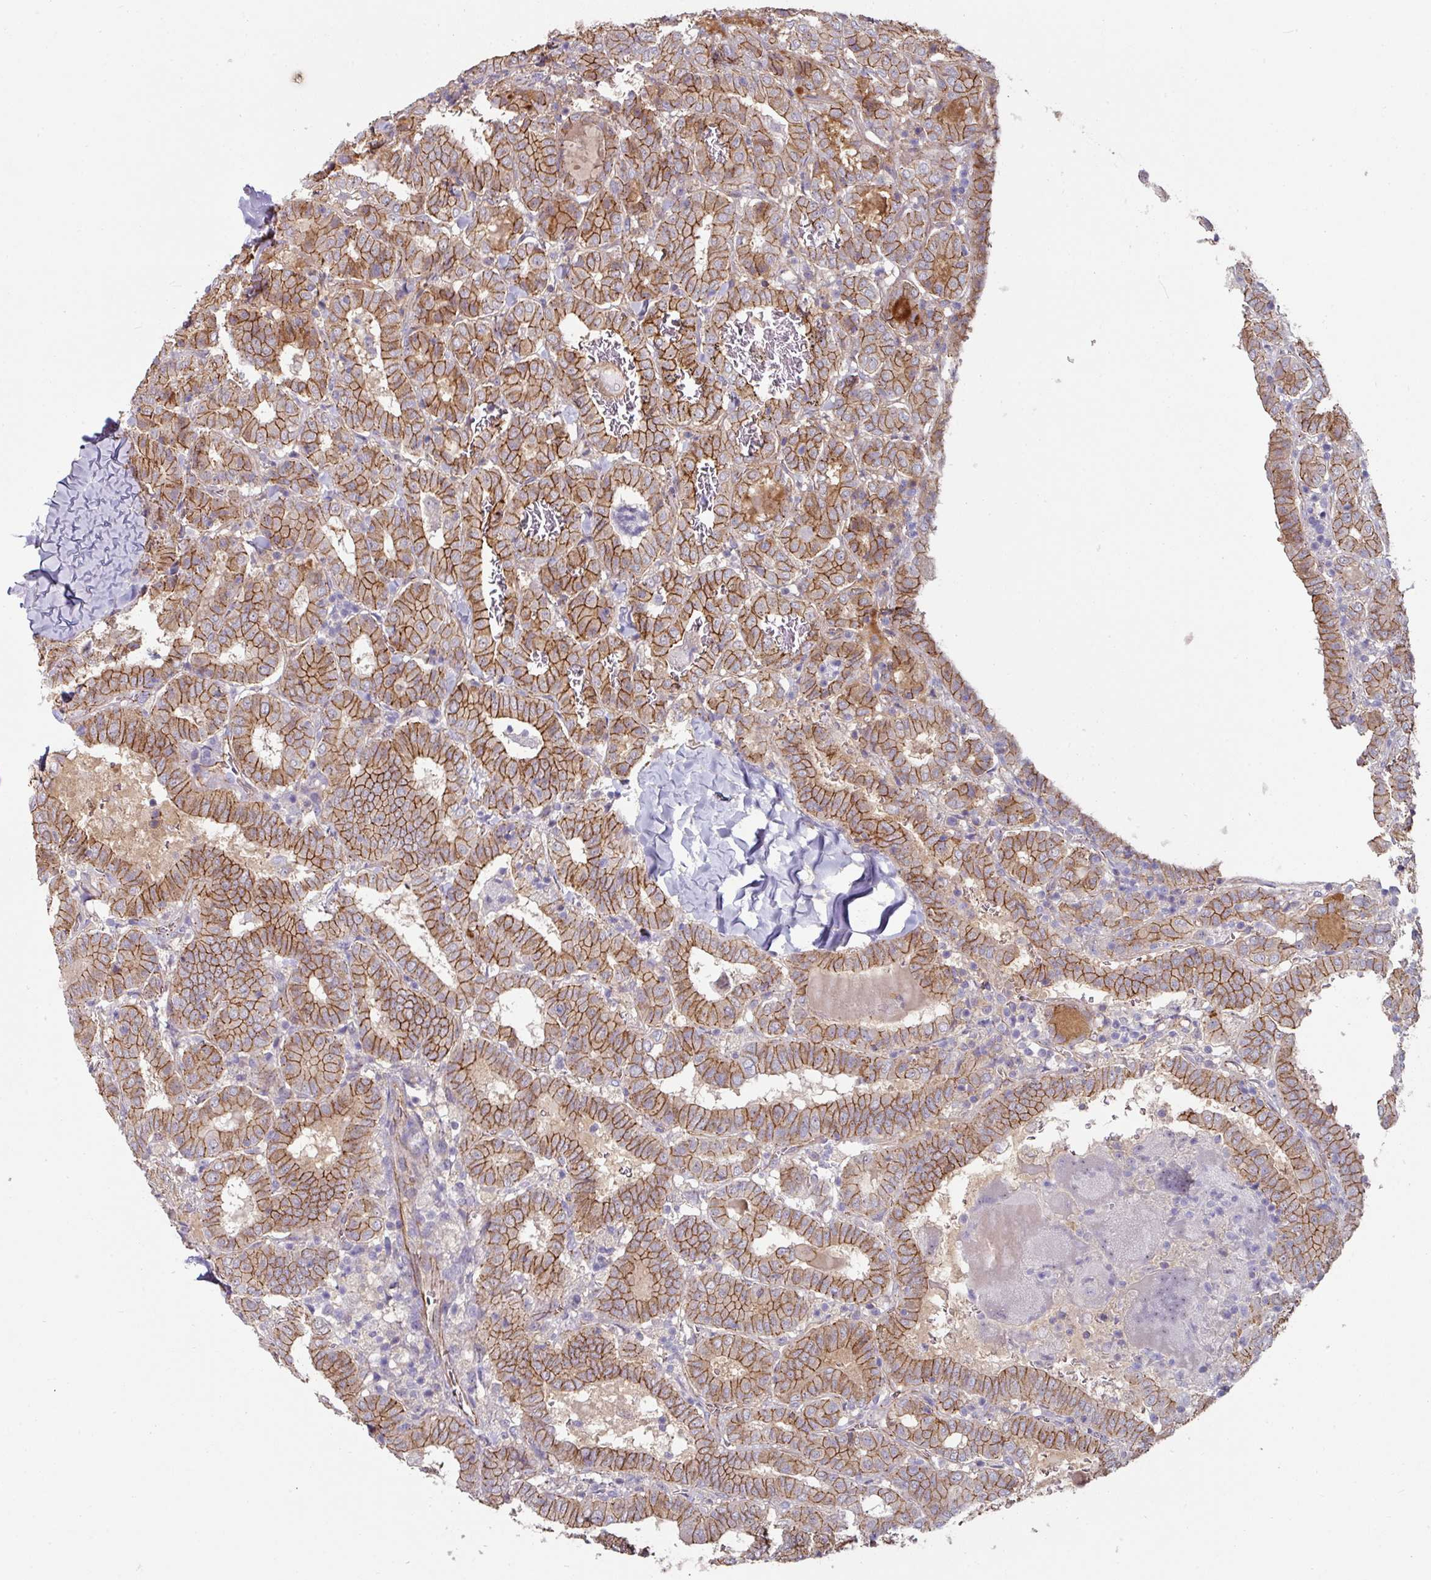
{"staining": {"intensity": "moderate", "quantity": ">75%", "location": "cytoplasmic/membranous"}, "tissue": "thyroid cancer", "cell_type": "Tumor cells", "image_type": "cancer", "snomed": [{"axis": "morphology", "description": "Papillary adenocarcinoma, NOS"}, {"axis": "topography", "description": "Thyroid gland"}], "caption": "The image exhibits a brown stain indicating the presence of a protein in the cytoplasmic/membranous of tumor cells in papillary adenocarcinoma (thyroid). (DAB (3,3'-diaminobenzidine) IHC, brown staining for protein, blue staining for nuclei).", "gene": "JUP", "patient": {"sex": "female", "age": 72}}